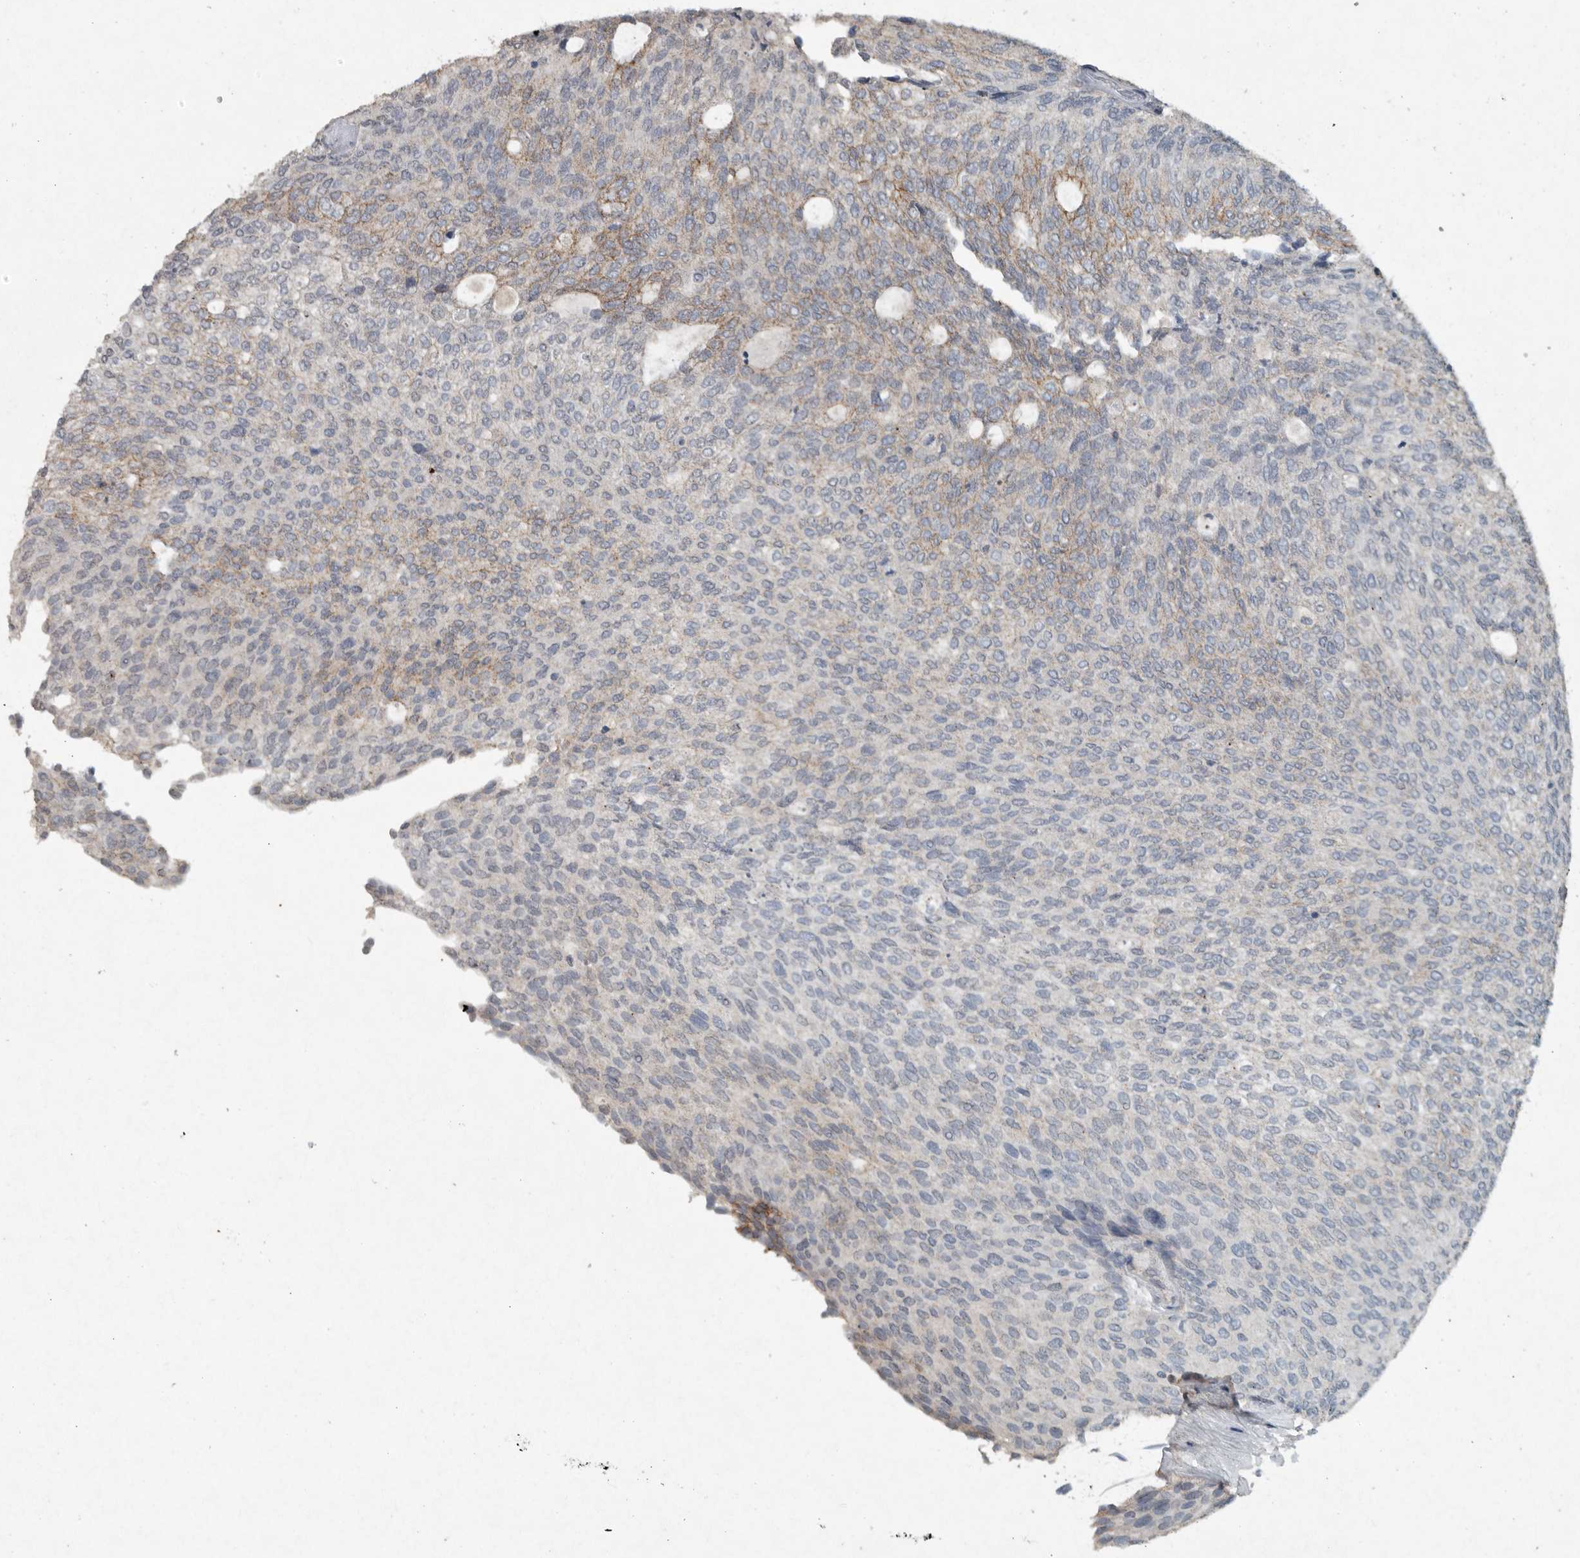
{"staining": {"intensity": "moderate", "quantity": "<25%", "location": "cytoplasmic/membranous"}, "tissue": "urothelial cancer", "cell_type": "Tumor cells", "image_type": "cancer", "snomed": [{"axis": "morphology", "description": "Urothelial carcinoma, Low grade"}, {"axis": "topography", "description": "Urinary bladder"}], "caption": "The histopathology image displays immunohistochemical staining of urothelial cancer. There is moderate cytoplasmic/membranous expression is appreciated in about <25% of tumor cells.", "gene": "IL20", "patient": {"sex": "female", "age": 79}}